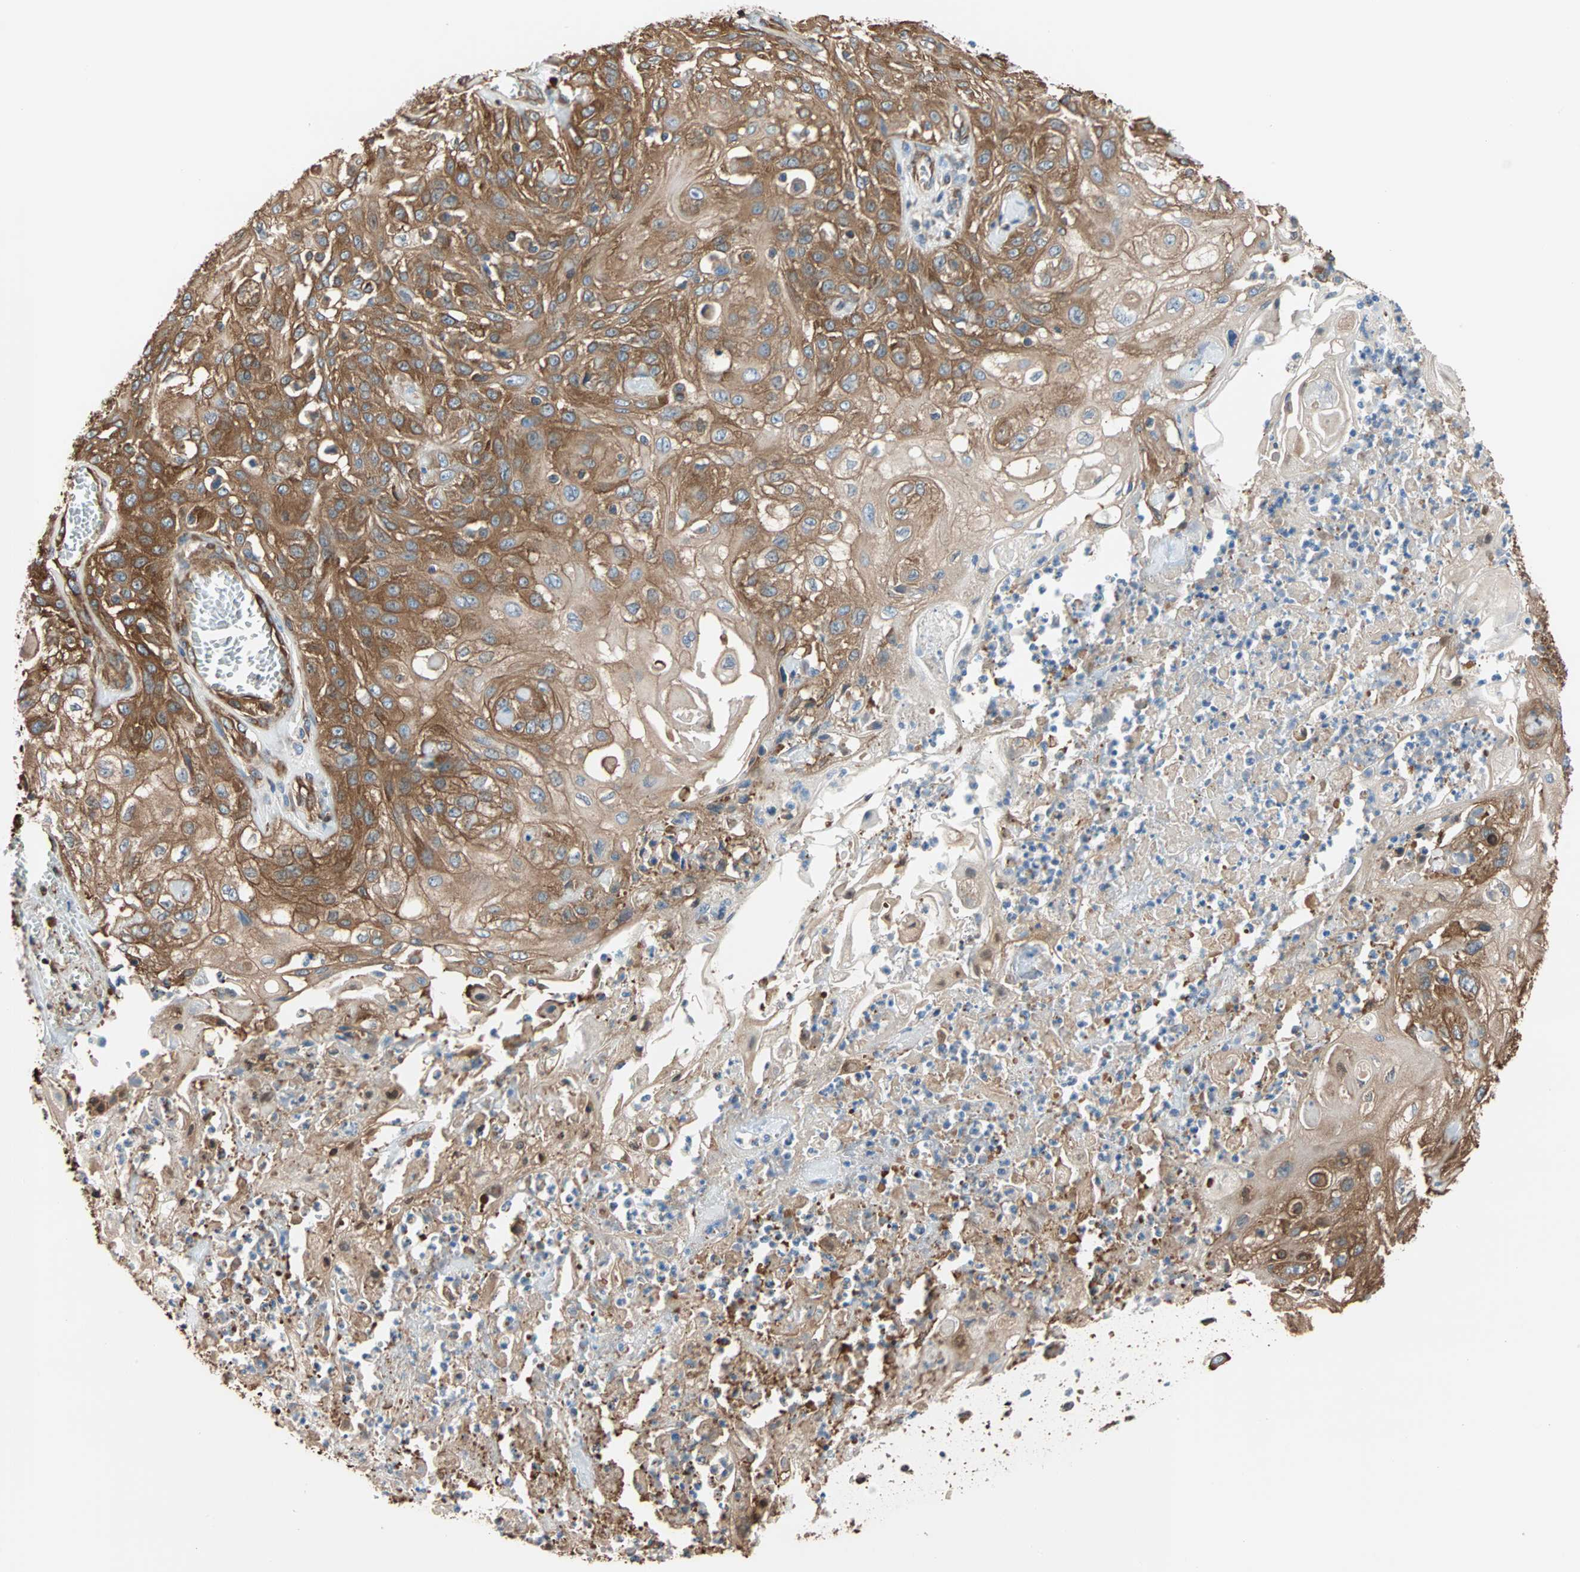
{"staining": {"intensity": "strong", "quantity": ">75%", "location": "cytoplasmic/membranous"}, "tissue": "skin cancer", "cell_type": "Tumor cells", "image_type": "cancer", "snomed": [{"axis": "morphology", "description": "Squamous cell carcinoma, NOS"}, {"axis": "morphology", "description": "Squamous cell carcinoma, metastatic, NOS"}, {"axis": "topography", "description": "Skin"}, {"axis": "topography", "description": "Lymph node"}], "caption": "Immunohistochemistry (IHC) (DAB) staining of squamous cell carcinoma (skin) demonstrates strong cytoplasmic/membranous protein expression in about >75% of tumor cells.", "gene": "EEF2", "patient": {"sex": "male", "age": 75}}